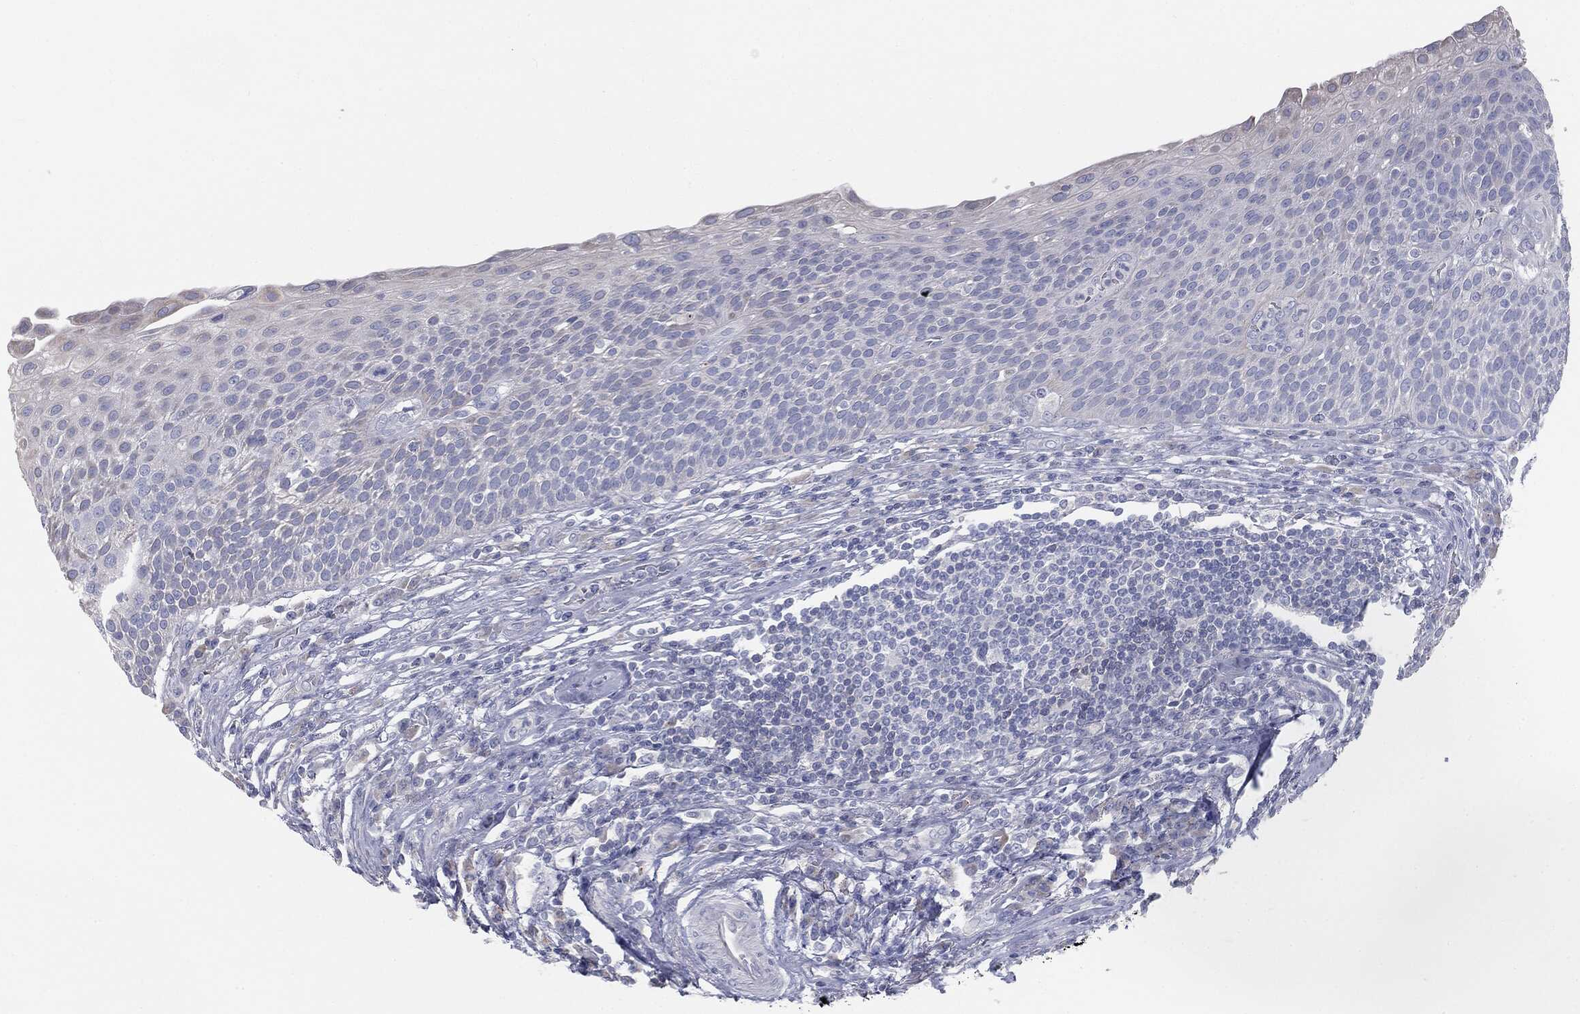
{"staining": {"intensity": "negative", "quantity": "none", "location": "none"}, "tissue": "urothelial cancer", "cell_type": "Tumor cells", "image_type": "cancer", "snomed": [{"axis": "morphology", "description": "Urothelial carcinoma, High grade"}, {"axis": "topography", "description": "Urinary bladder"}], "caption": "Tumor cells are negative for brown protein staining in urothelial carcinoma (high-grade). Brightfield microscopy of IHC stained with DAB (brown) and hematoxylin (blue), captured at high magnification.", "gene": "CAV3", "patient": {"sex": "female", "age": 70}}